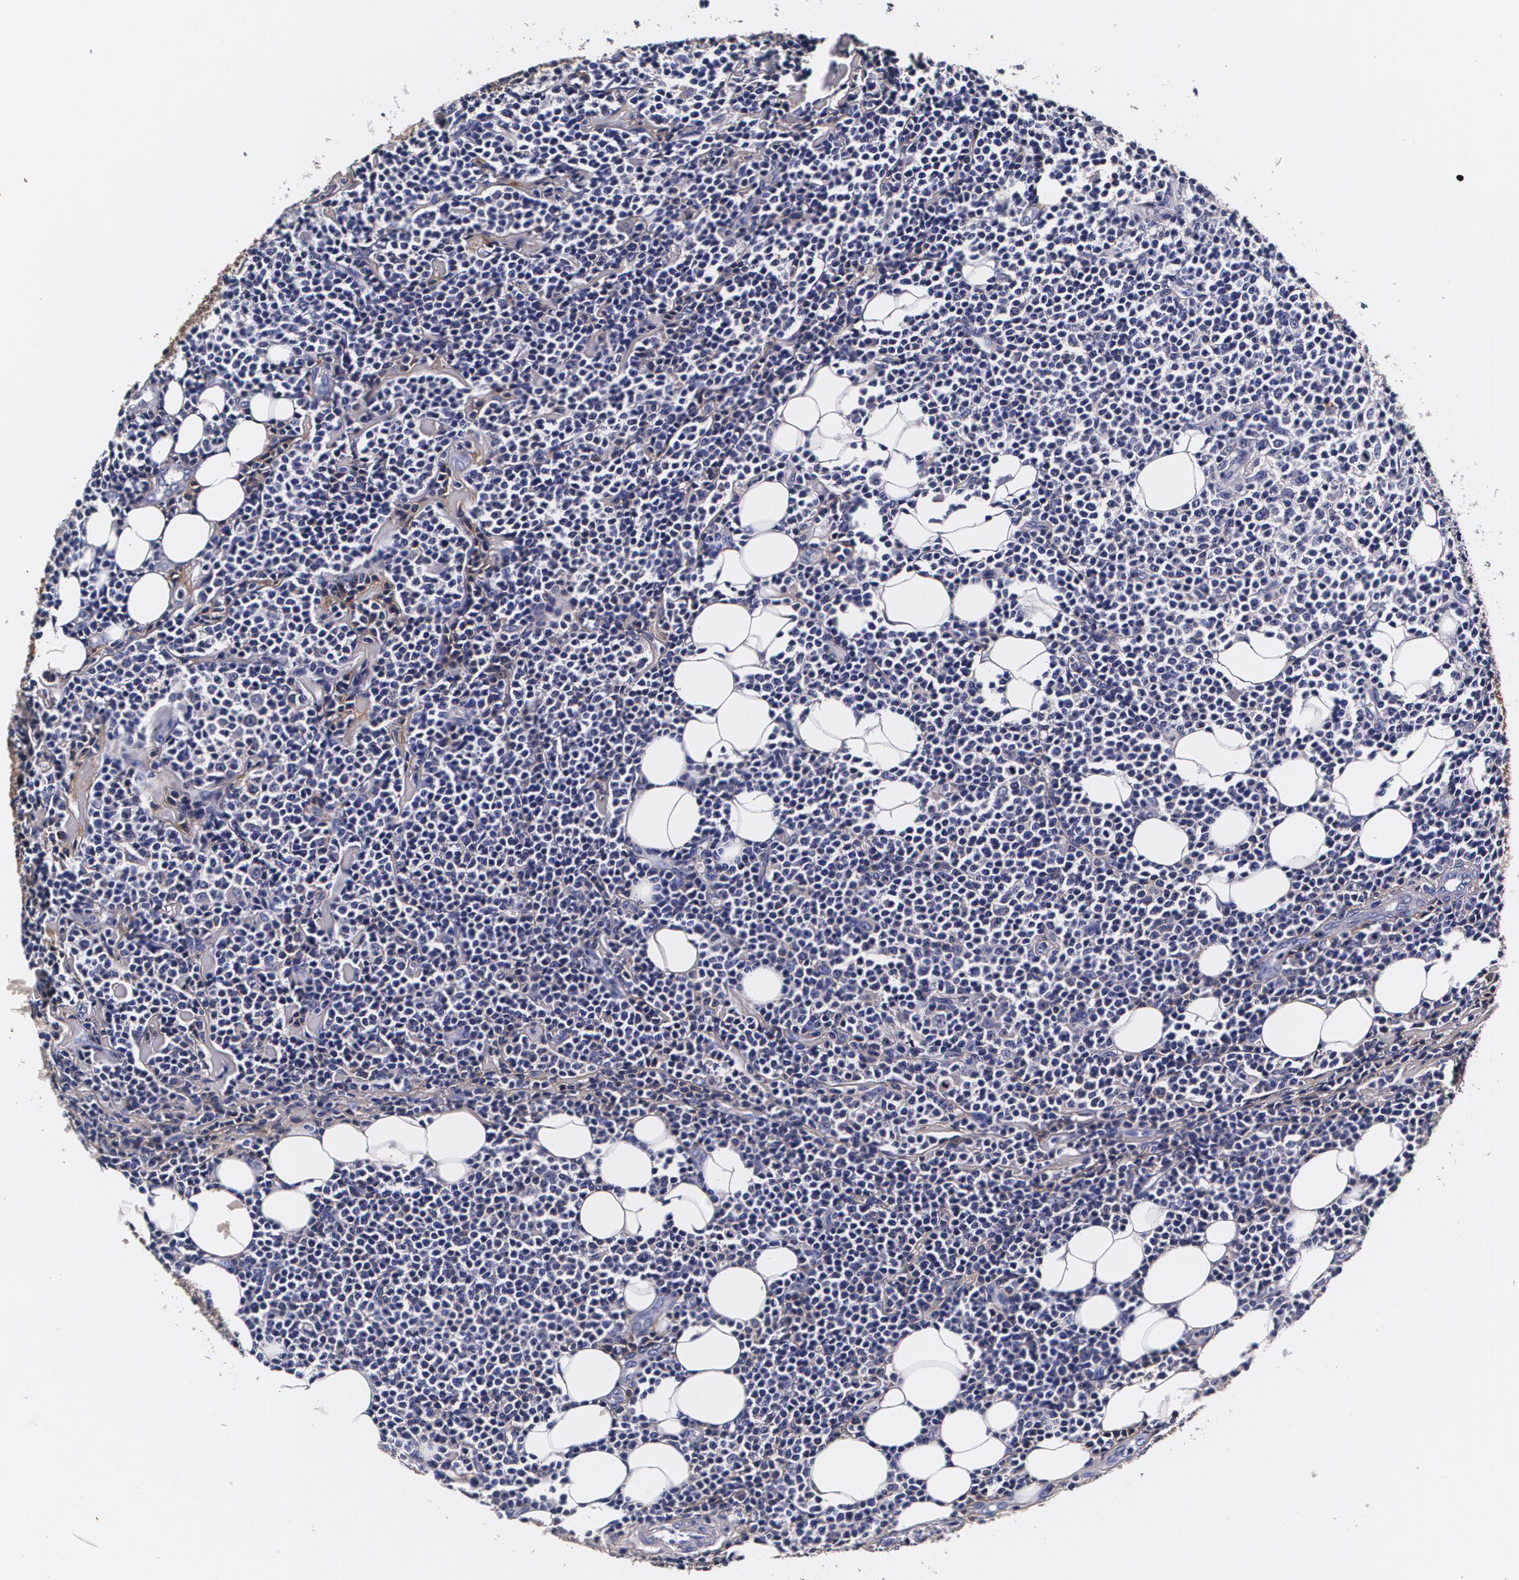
{"staining": {"intensity": "negative", "quantity": "none", "location": "none"}, "tissue": "lymphoma", "cell_type": "Tumor cells", "image_type": "cancer", "snomed": [{"axis": "morphology", "description": "Malignant lymphoma, non-Hodgkin's type, Low grade"}, {"axis": "topography", "description": "Soft tissue"}], "caption": "Immunohistochemical staining of human malignant lymphoma, non-Hodgkin's type (low-grade) demonstrates no significant expression in tumor cells. (Stains: DAB (3,3'-diaminobenzidine) IHC with hematoxylin counter stain, Microscopy: brightfield microscopy at high magnification).", "gene": "TTR", "patient": {"sex": "male", "age": 92}}